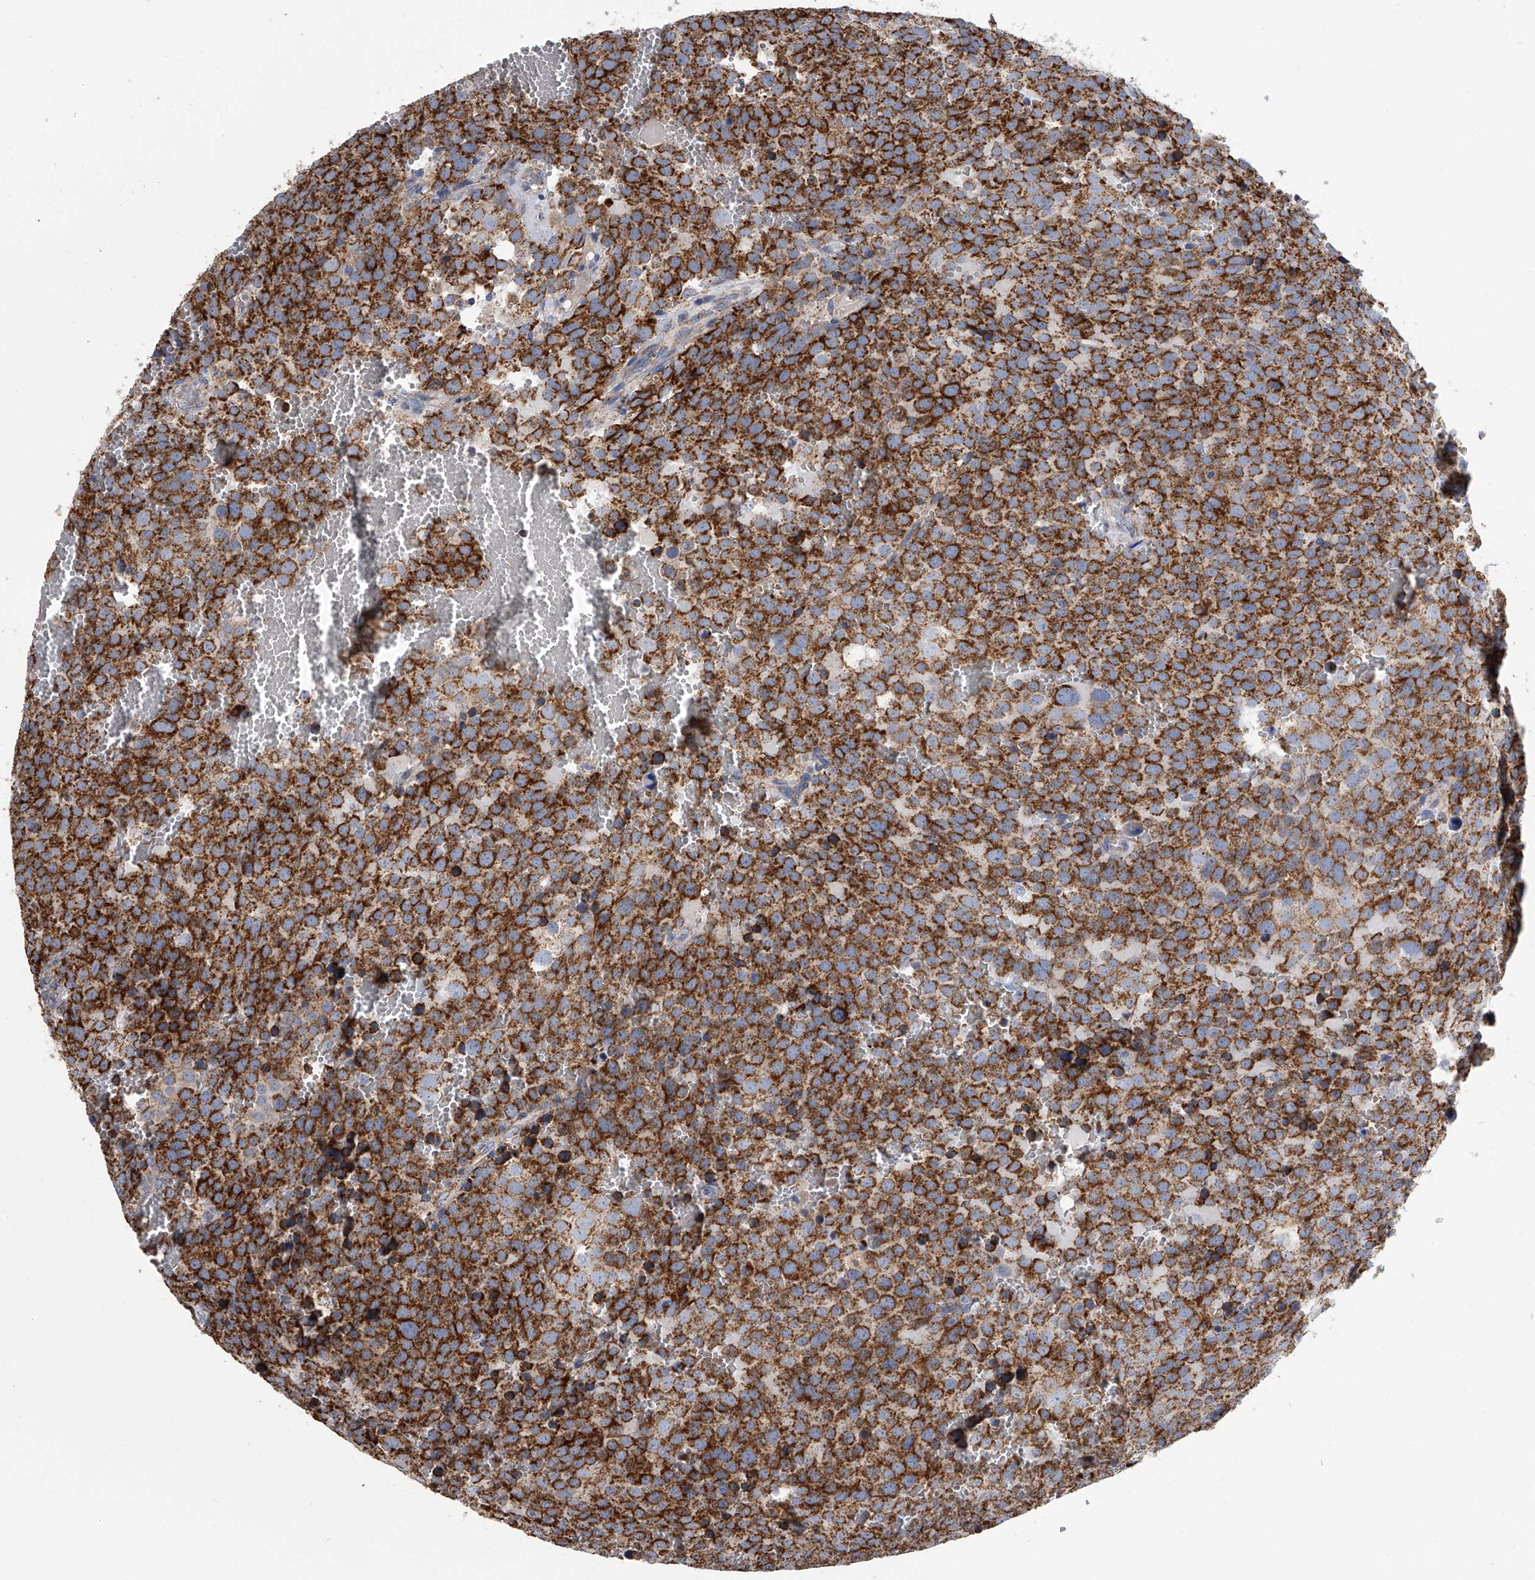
{"staining": {"intensity": "strong", "quantity": ">75%", "location": "cytoplasmic/membranous"}, "tissue": "testis cancer", "cell_type": "Tumor cells", "image_type": "cancer", "snomed": [{"axis": "morphology", "description": "Seminoma, NOS"}, {"axis": "topography", "description": "Testis"}], "caption": "Testis cancer (seminoma) stained with DAB immunohistochemistry demonstrates high levels of strong cytoplasmic/membranous expression in about >75% of tumor cells.", "gene": "MRPL28", "patient": {"sex": "male", "age": 71}}